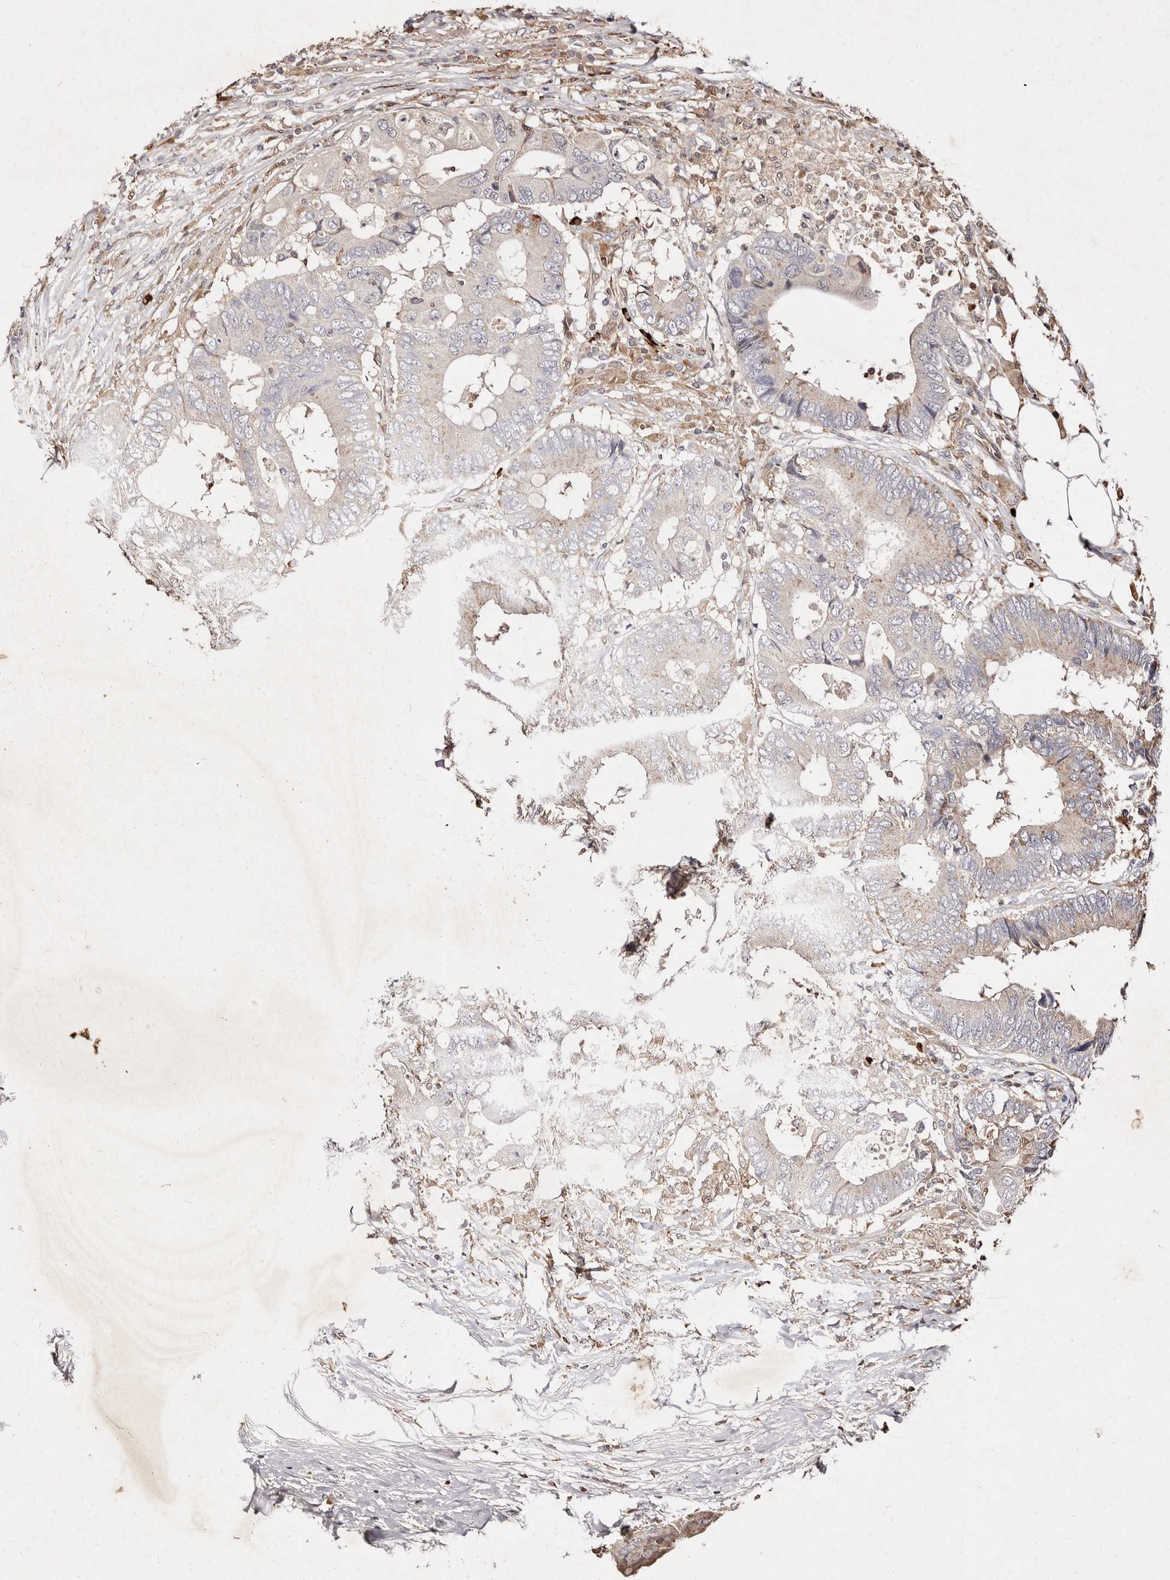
{"staining": {"intensity": "weak", "quantity": "<25%", "location": "cytoplasmic/membranous"}, "tissue": "colorectal cancer", "cell_type": "Tumor cells", "image_type": "cancer", "snomed": [{"axis": "morphology", "description": "Adenocarcinoma, NOS"}, {"axis": "topography", "description": "Colon"}], "caption": "High magnification brightfield microscopy of colorectal cancer stained with DAB (3,3'-diaminobenzidine) (brown) and counterstained with hematoxylin (blue): tumor cells show no significant expression.", "gene": "GIMAP4", "patient": {"sex": "male", "age": 71}}